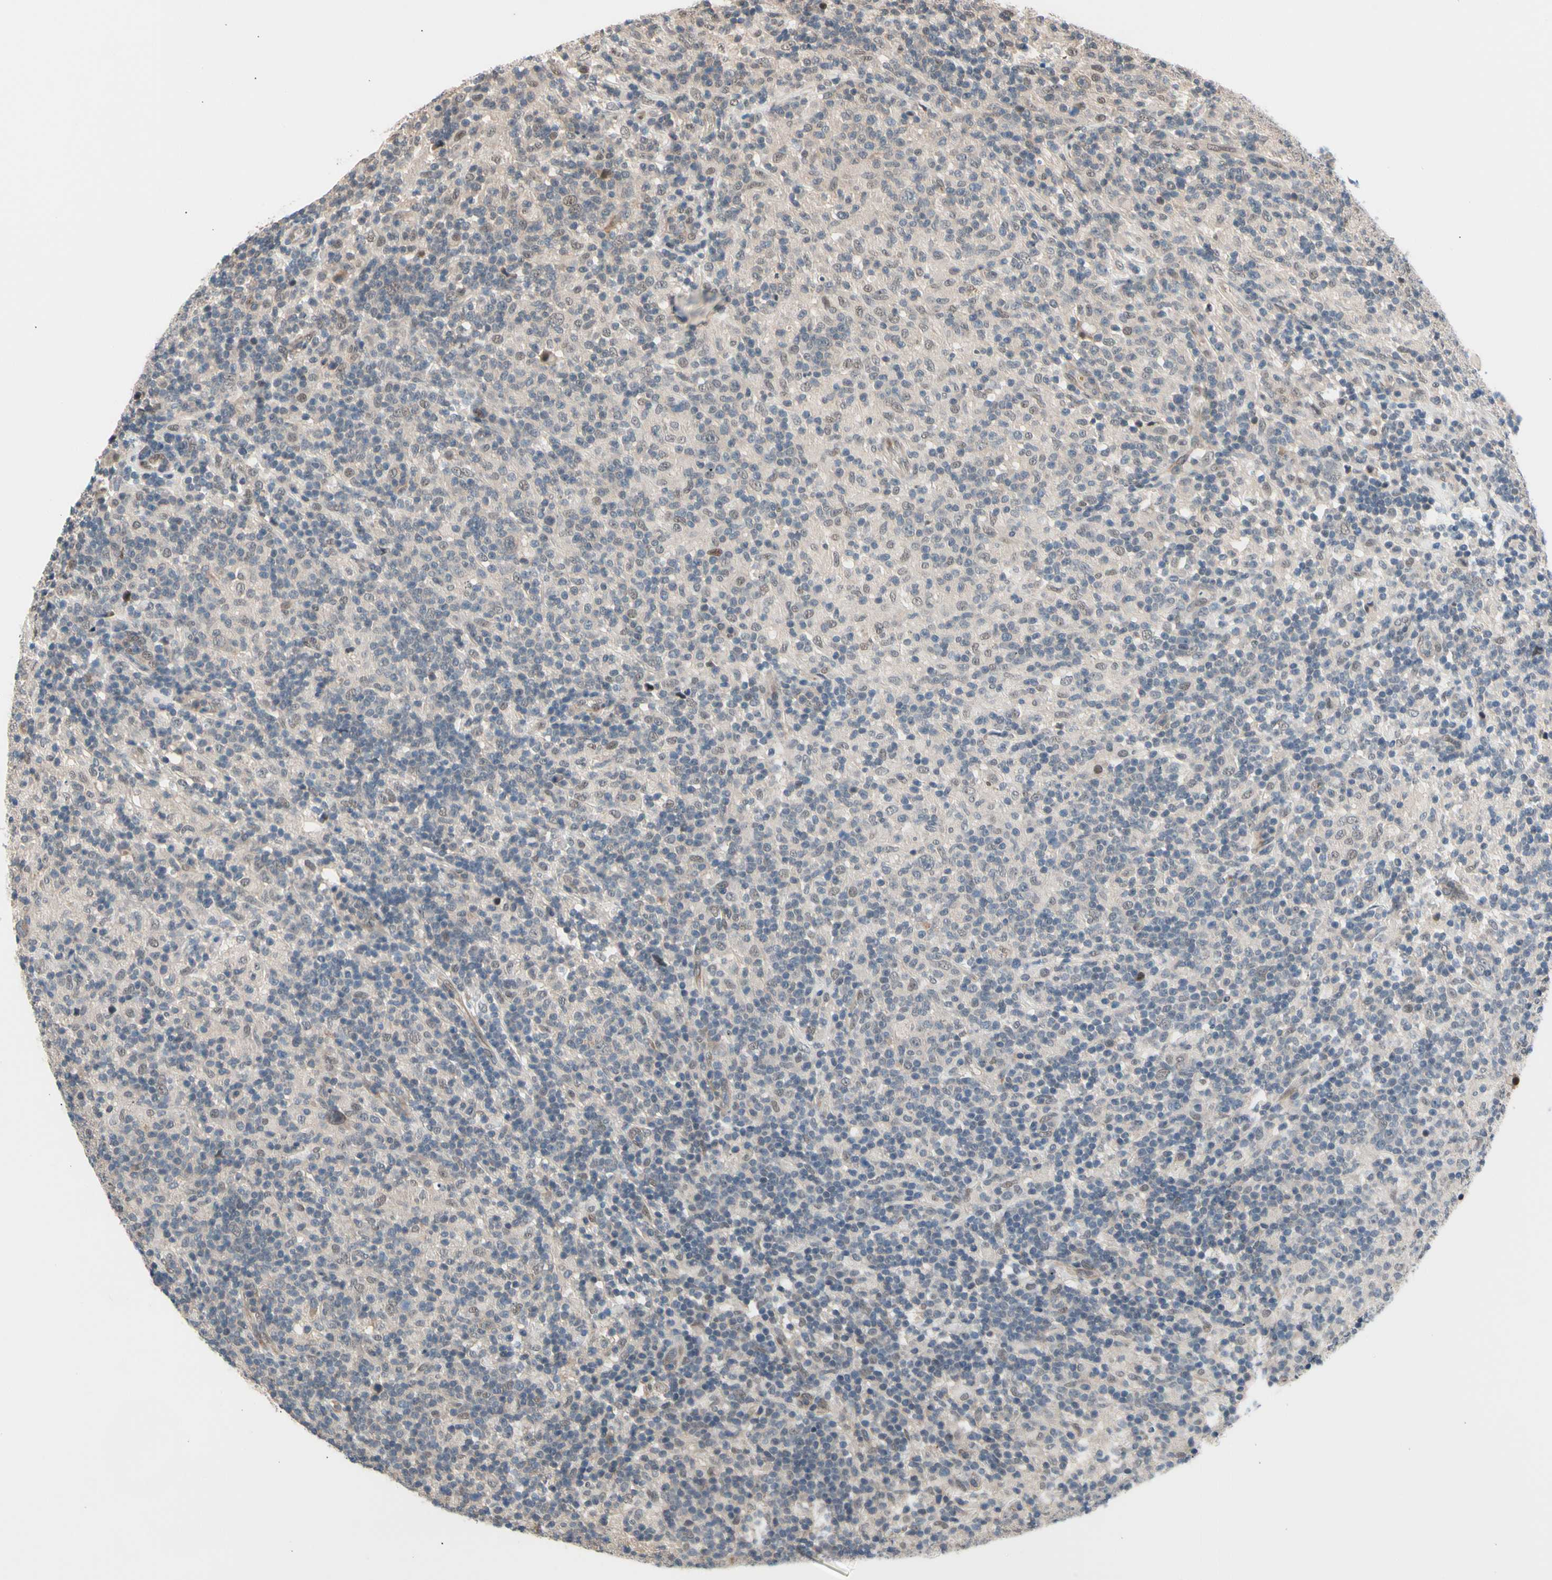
{"staining": {"intensity": "weak", "quantity": ">75%", "location": "cytoplasmic/membranous"}, "tissue": "lymphoma", "cell_type": "Tumor cells", "image_type": "cancer", "snomed": [{"axis": "morphology", "description": "Hodgkin's disease, NOS"}, {"axis": "topography", "description": "Lymph node"}], "caption": "Human lymphoma stained for a protein (brown) shows weak cytoplasmic/membranous positive expression in approximately >75% of tumor cells.", "gene": "NGEF", "patient": {"sex": "male", "age": 70}}